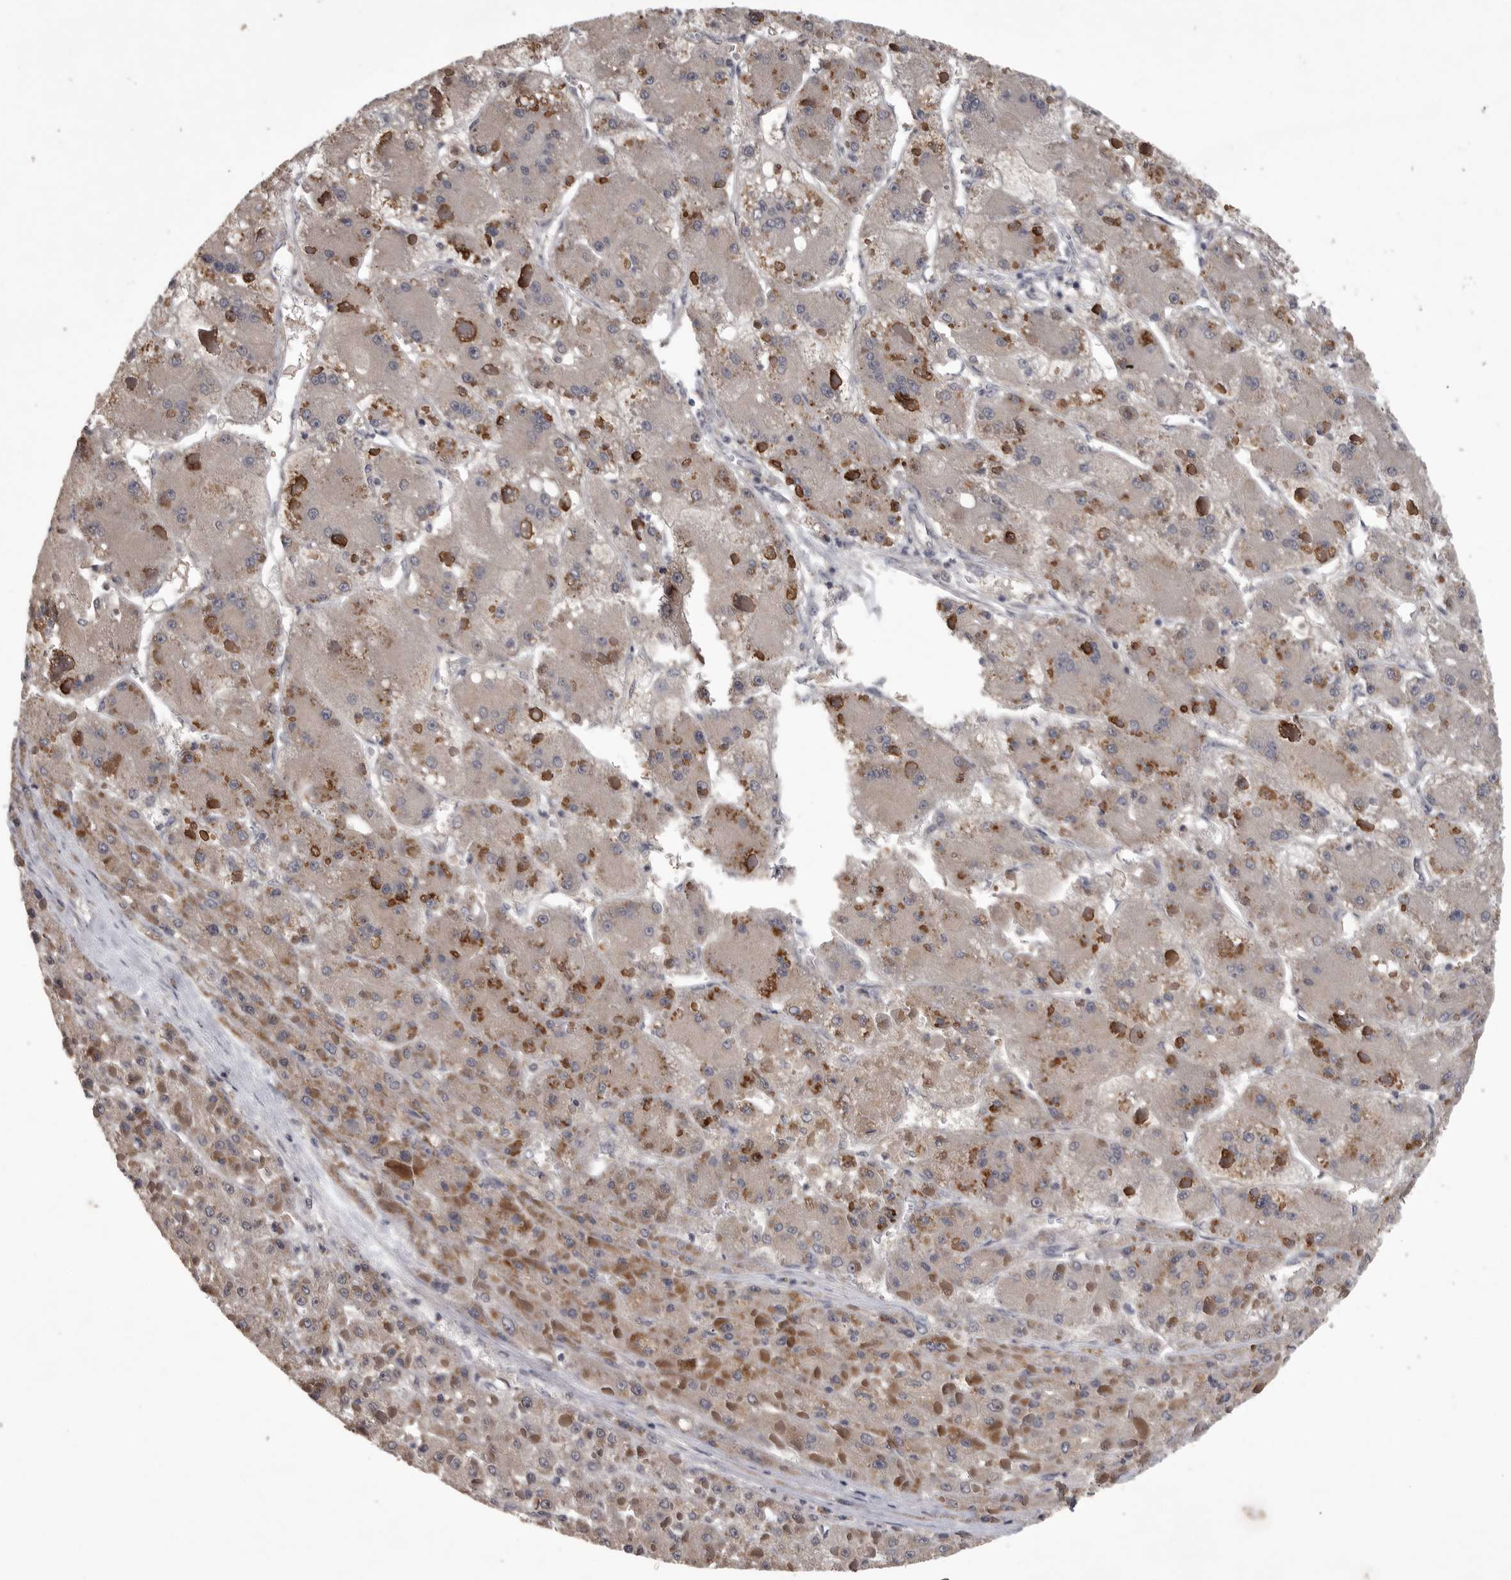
{"staining": {"intensity": "weak", "quantity": ">75%", "location": "cytoplasmic/membranous"}, "tissue": "liver cancer", "cell_type": "Tumor cells", "image_type": "cancer", "snomed": [{"axis": "morphology", "description": "Carcinoma, Hepatocellular, NOS"}, {"axis": "topography", "description": "Liver"}], "caption": "A brown stain shows weak cytoplasmic/membranous positivity of a protein in human hepatocellular carcinoma (liver) tumor cells.", "gene": "ZNF114", "patient": {"sex": "female", "age": 73}}